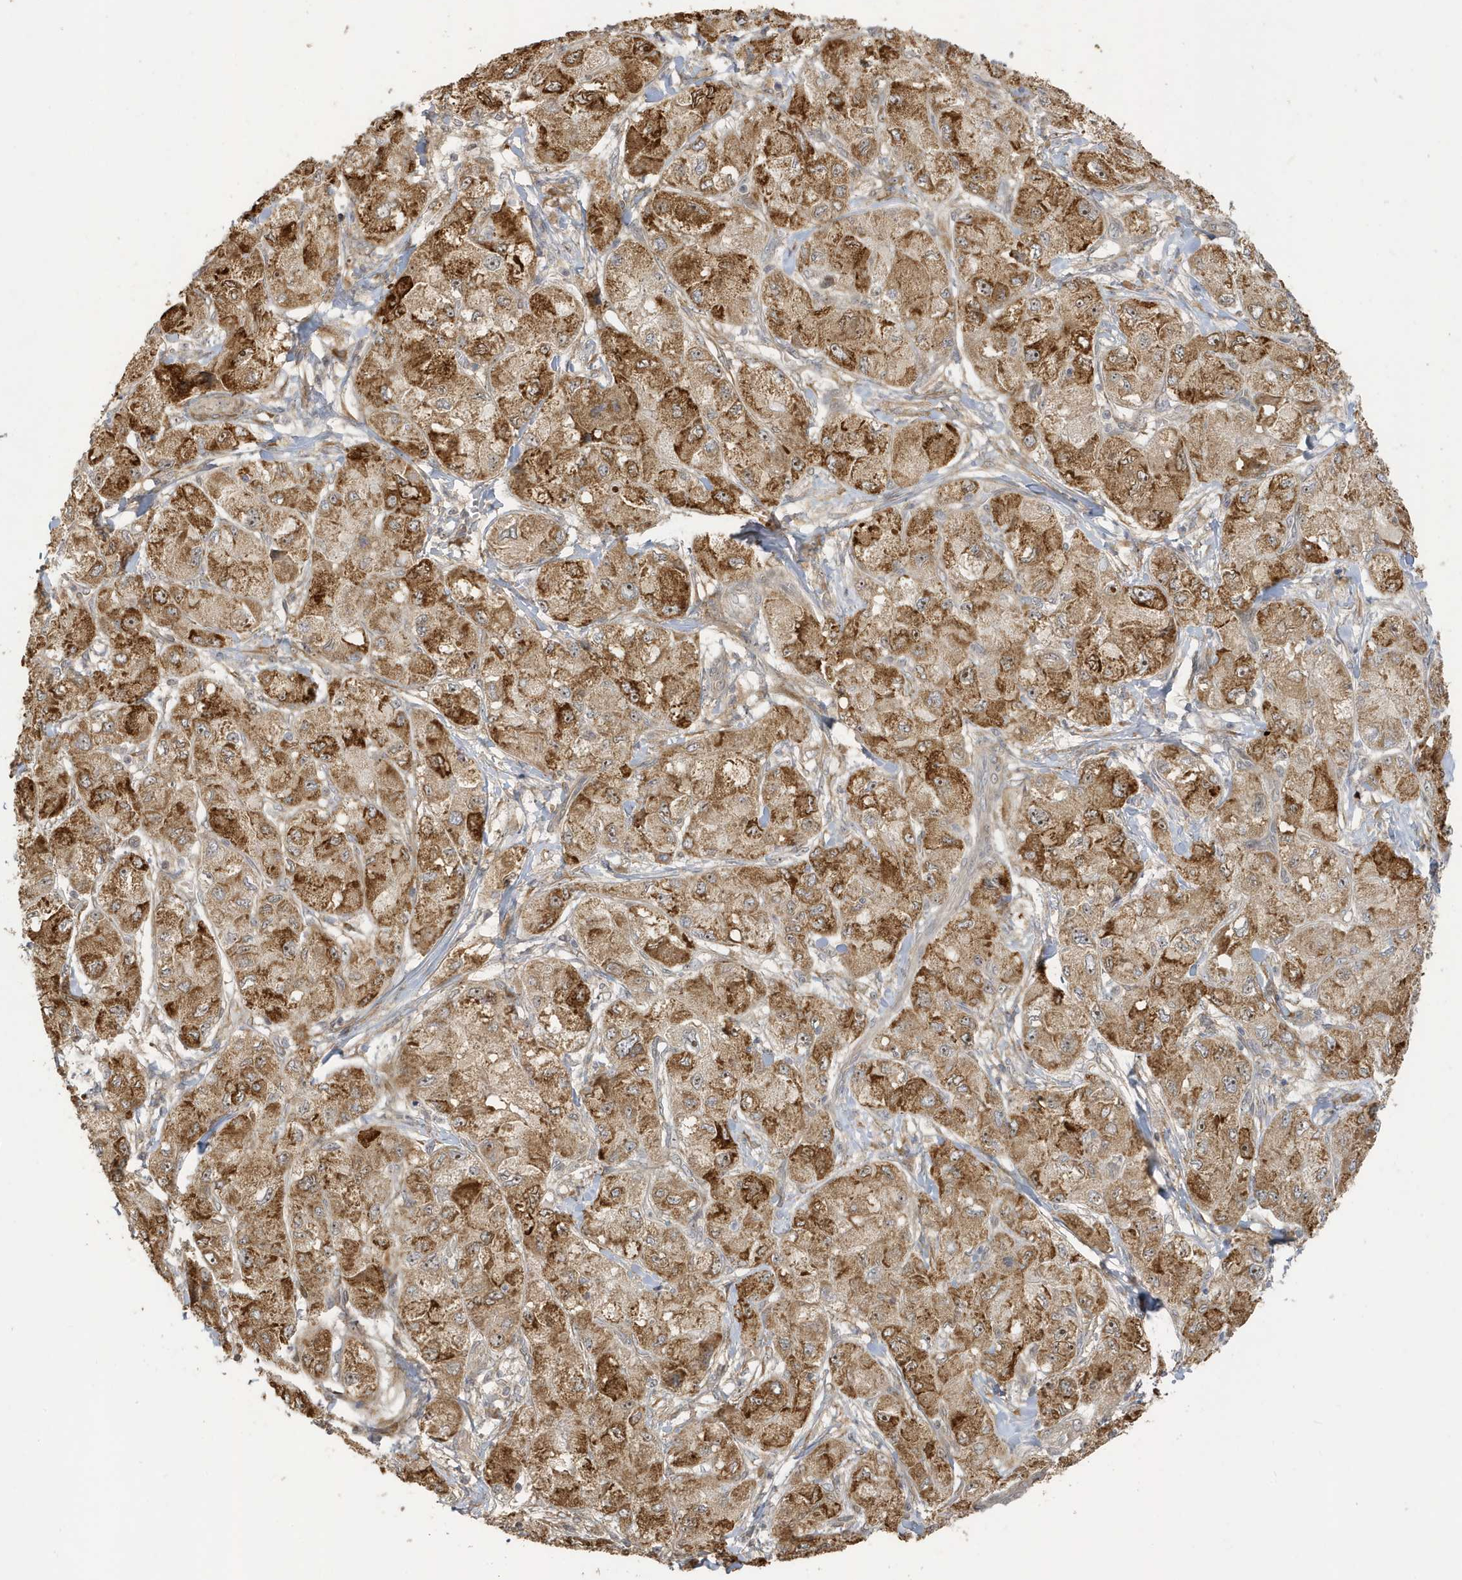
{"staining": {"intensity": "moderate", "quantity": ">75%", "location": "cytoplasmic/membranous"}, "tissue": "liver cancer", "cell_type": "Tumor cells", "image_type": "cancer", "snomed": [{"axis": "morphology", "description": "Carcinoma, Hepatocellular, NOS"}, {"axis": "topography", "description": "Liver"}], "caption": "The image shows staining of liver hepatocellular carcinoma, revealing moderate cytoplasmic/membranous protein staining (brown color) within tumor cells.", "gene": "ECM2", "patient": {"sex": "male", "age": 80}}